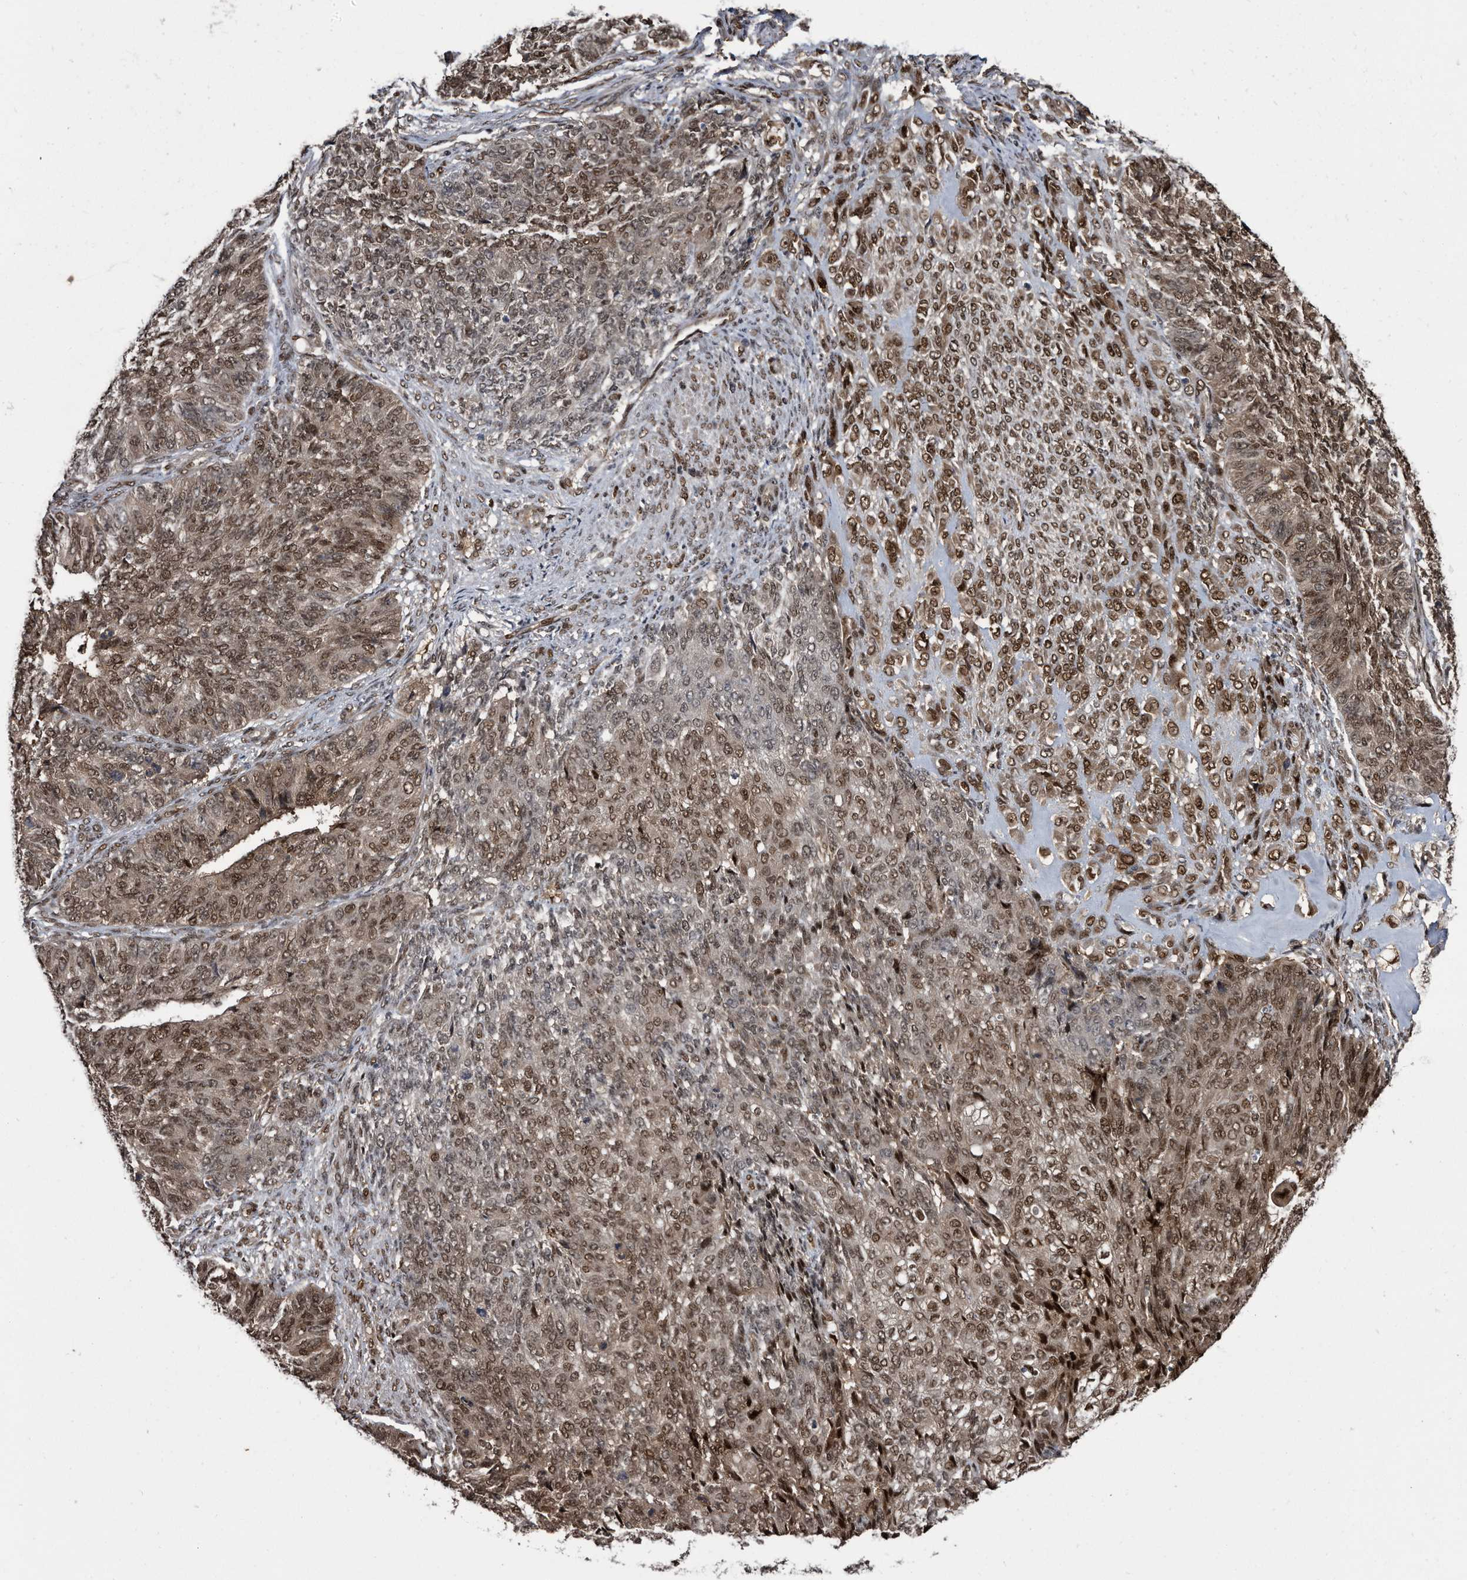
{"staining": {"intensity": "moderate", "quantity": ">75%", "location": "cytoplasmic/membranous,nuclear"}, "tissue": "endometrial cancer", "cell_type": "Tumor cells", "image_type": "cancer", "snomed": [{"axis": "morphology", "description": "Adenocarcinoma, NOS"}, {"axis": "topography", "description": "Endometrium"}], "caption": "Immunohistochemical staining of human adenocarcinoma (endometrial) displays medium levels of moderate cytoplasmic/membranous and nuclear staining in approximately >75% of tumor cells.", "gene": "RAD23B", "patient": {"sex": "female", "age": 32}}